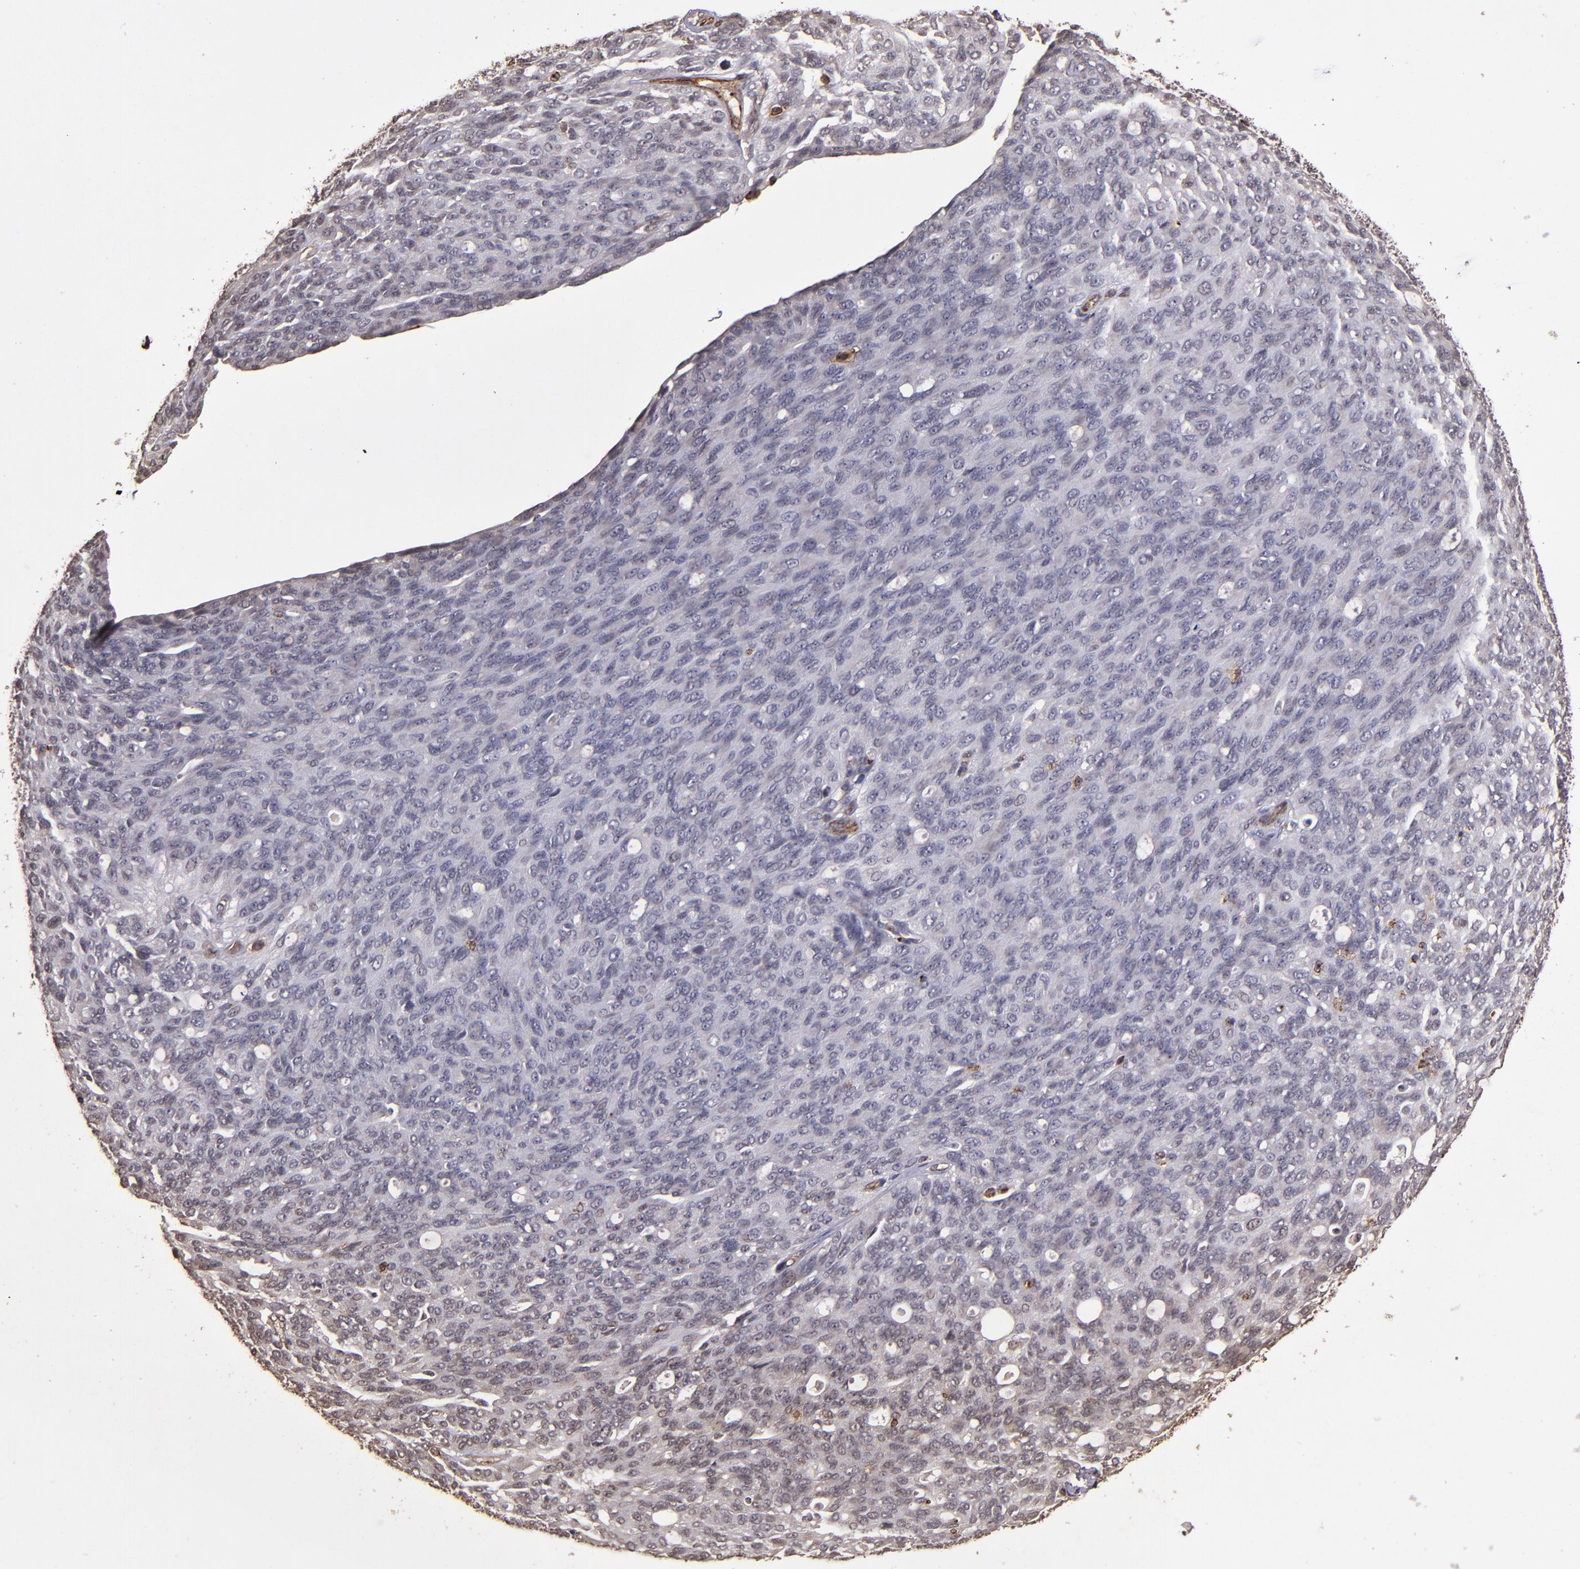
{"staining": {"intensity": "negative", "quantity": "none", "location": "none"}, "tissue": "ovarian cancer", "cell_type": "Tumor cells", "image_type": "cancer", "snomed": [{"axis": "morphology", "description": "Carcinoma, endometroid"}, {"axis": "topography", "description": "Ovary"}], "caption": "Tumor cells are negative for protein expression in human ovarian cancer (endometroid carcinoma). The staining is performed using DAB brown chromogen with nuclei counter-stained in using hematoxylin.", "gene": "SLC2A3", "patient": {"sex": "female", "age": 60}}